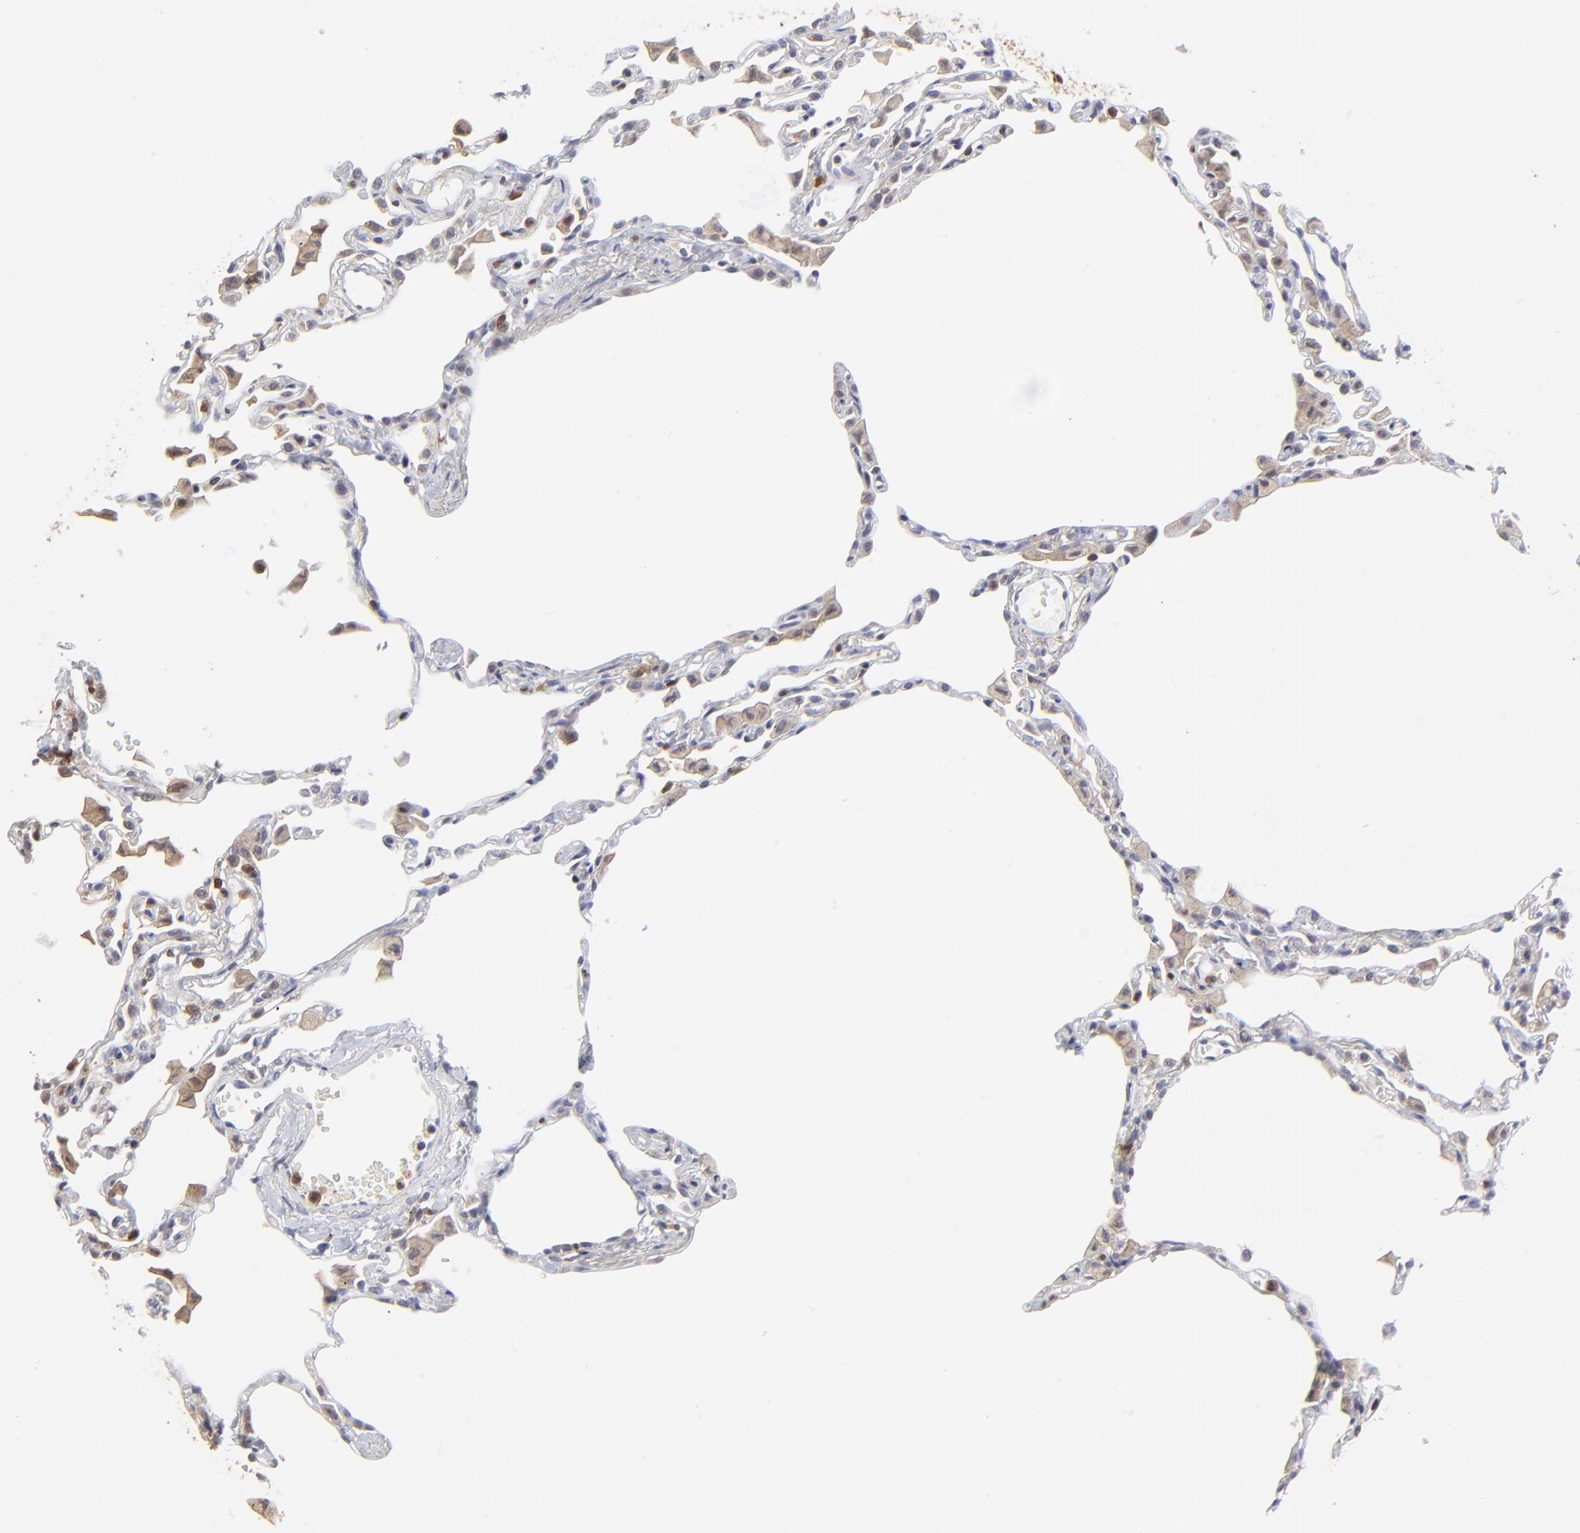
{"staining": {"intensity": "negative", "quantity": "none", "location": "none"}, "tissue": "lung", "cell_type": "Alveolar cells", "image_type": "normal", "snomed": [{"axis": "morphology", "description": "Normal tissue, NOS"}, {"axis": "topography", "description": "Lung"}], "caption": "This is an IHC photomicrograph of benign human lung. There is no expression in alveolar cells.", "gene": "CASP3", "patient": {"sex": "female", "age": 49}}